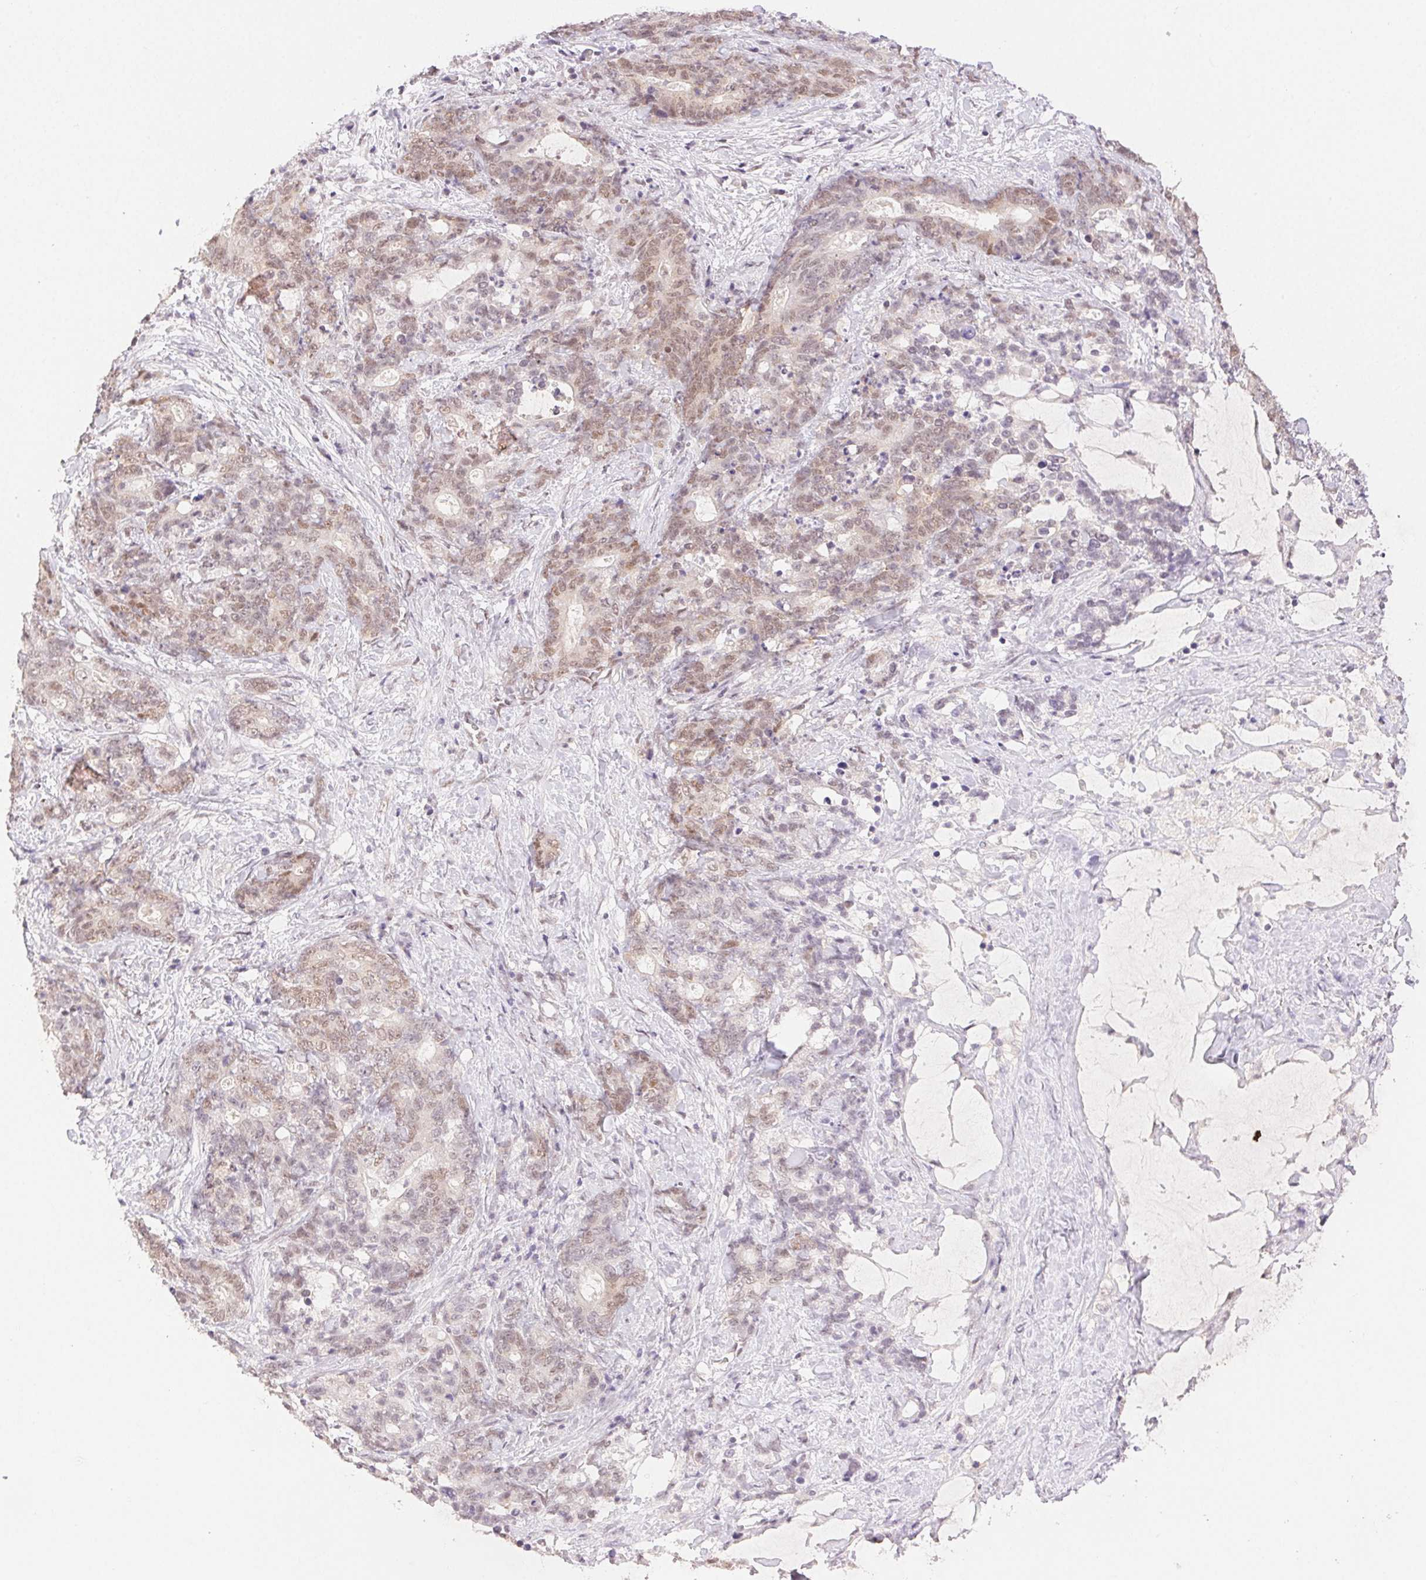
{"staining": {"intensity": "moderate", "quantity": "25%-75%", "location": "nuclear"}, "tissue": "stomach cancer", "cell_type": "Tumor cells", "image_type": "cancer", "snomed": [{"axis": "morphology", "description": "Normal tissue, NOS"}, {"axis": "morphology", "description": "Adenocarcinoma, NOS"}, {"axis": "topography", "description": "Stomach"}], "caption": "Protein analysis of stomach adenocarcinoma tissue demonstrates moderate nuclear positivity in approximately 25%-75% of tumor cells.", "gene": "H2AZ2", "patient": {"sex": "female", "age": 64}}